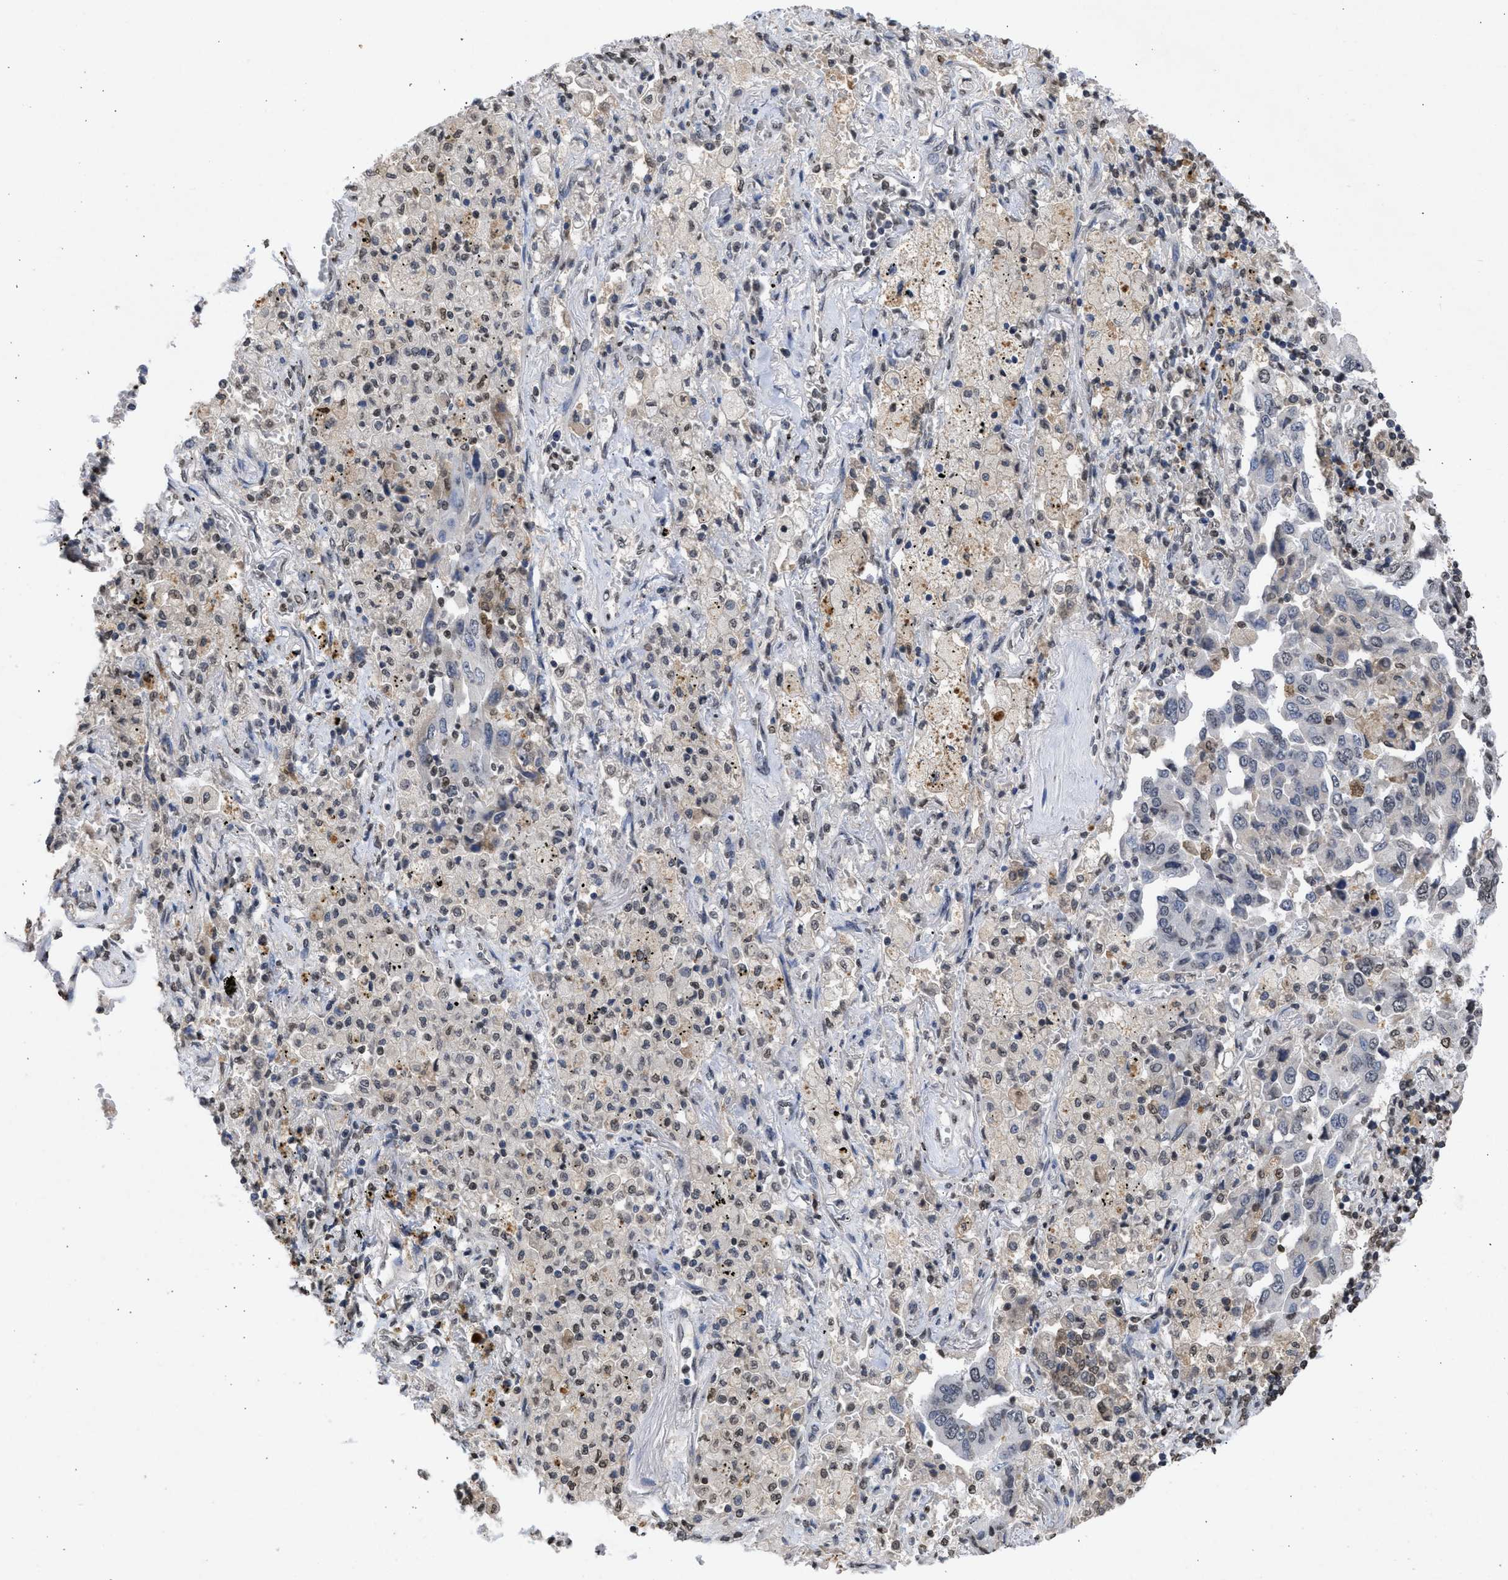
{"staining": {"intensity": "weak", "quantity": "<25%", "location": "nuclear"}, "tissue": "lung cancer", "cell_type": "Tumor cells", "image_type": "cancer", "snomed": [{"axis": "morphology", "description": "Adenocarcinoma, NOS"}, {"axis": "topography", "description": "Lung"}], "caption": "This is an immunohistochemistry (IHC) histopathology image of human lung adenocarcinoma. There is no positivity in tumor cells.", "gene": "NUP35", "patient": {"sex": "female", "age": 65}}